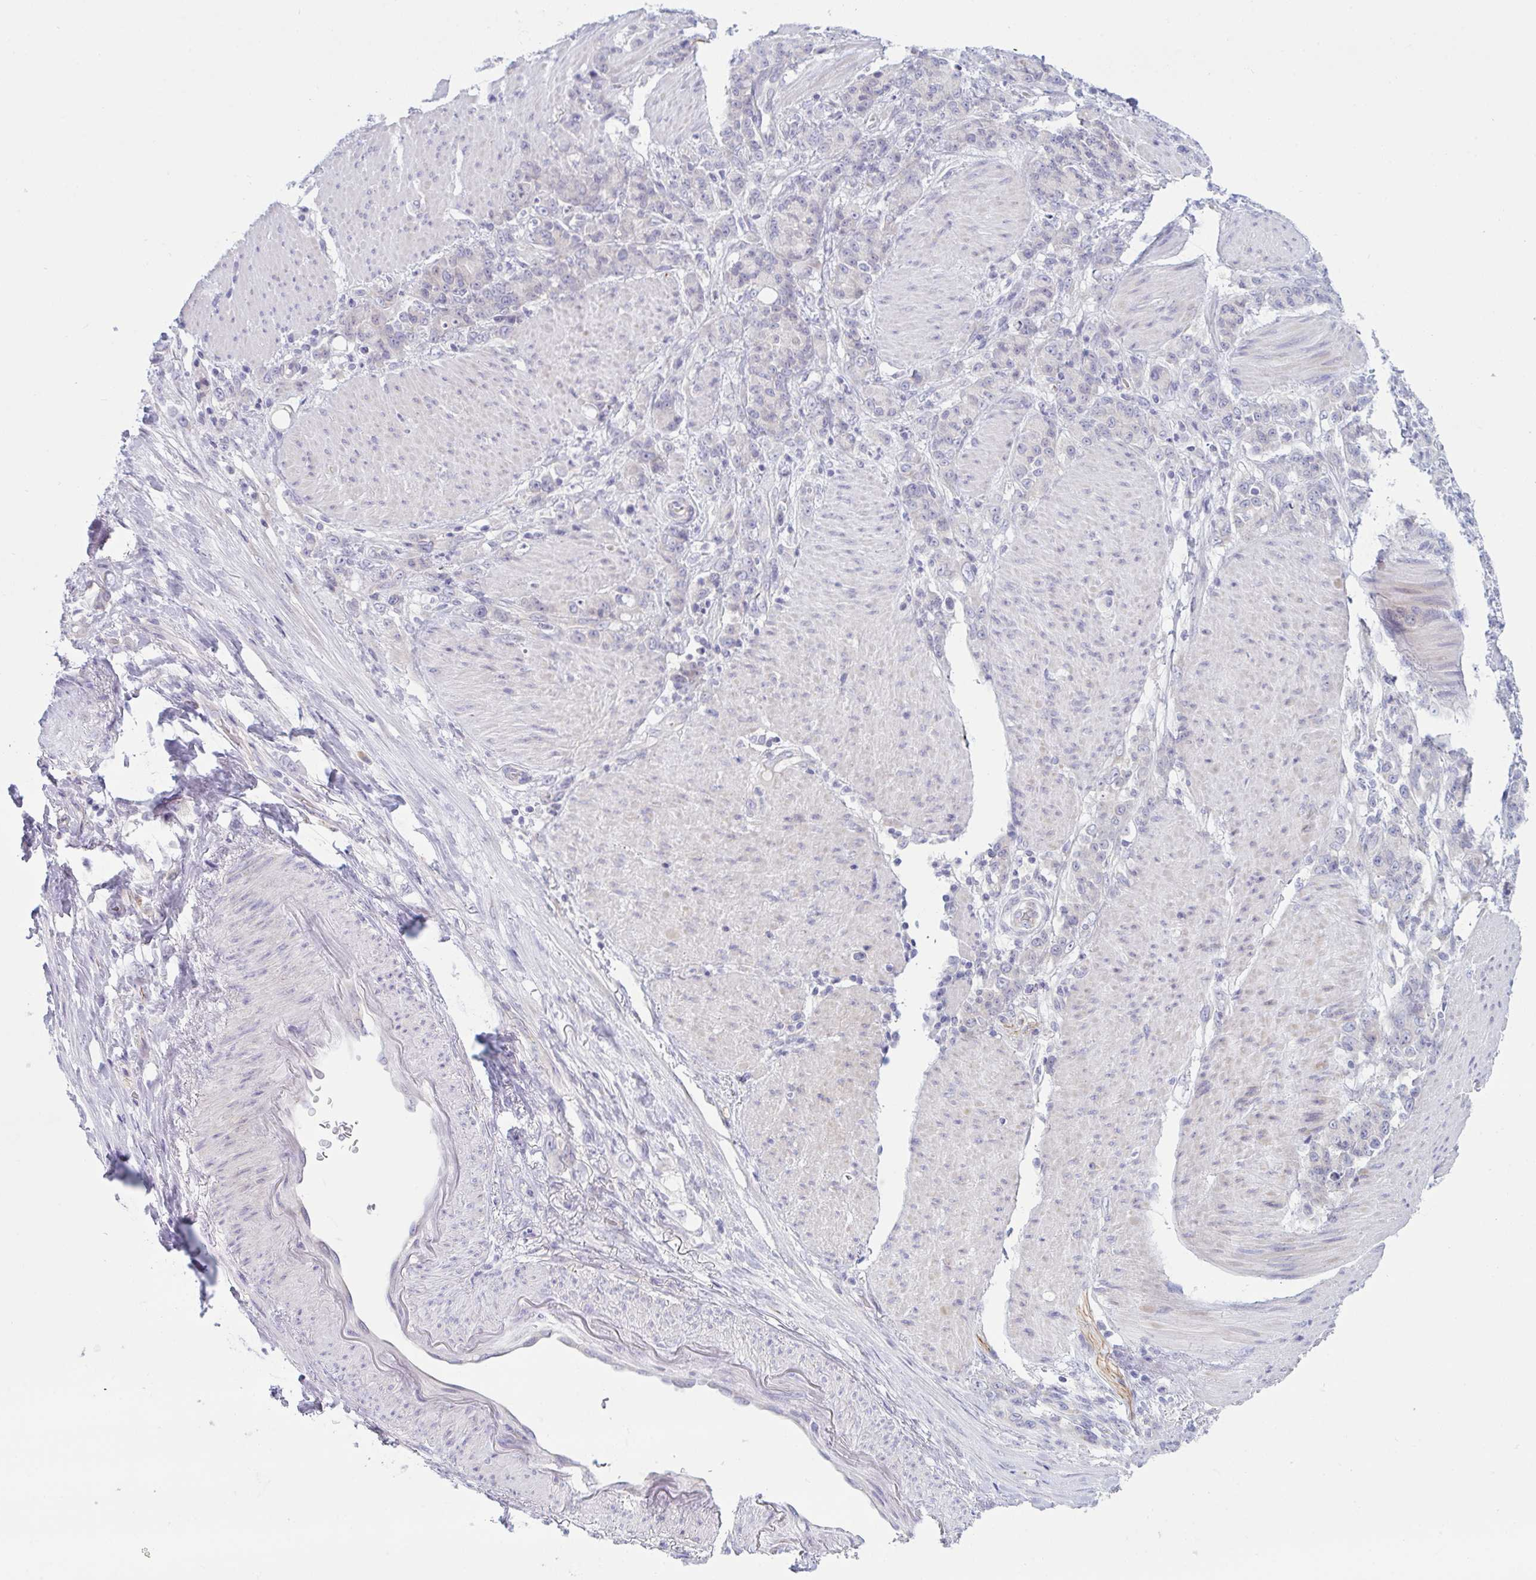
{"staining": {"intensity": "negative", "quantity": "none", "location": "none"}, "tissue": "stomach cancer", "cell_type": "Tumor cells", "image_type": "cancer", "snomed": [{"axis": "morphology", "description": "Adenocarcinoma, NOS"}, {"axis": "topography", "description": "Stomach"}], "caption": "Histopathology image shows no significant protein staining in tumor cells of stomach cancer (adenocarcinoma).", "gene": "NAA30", "patient": {"sex": "female", "age": 79}}